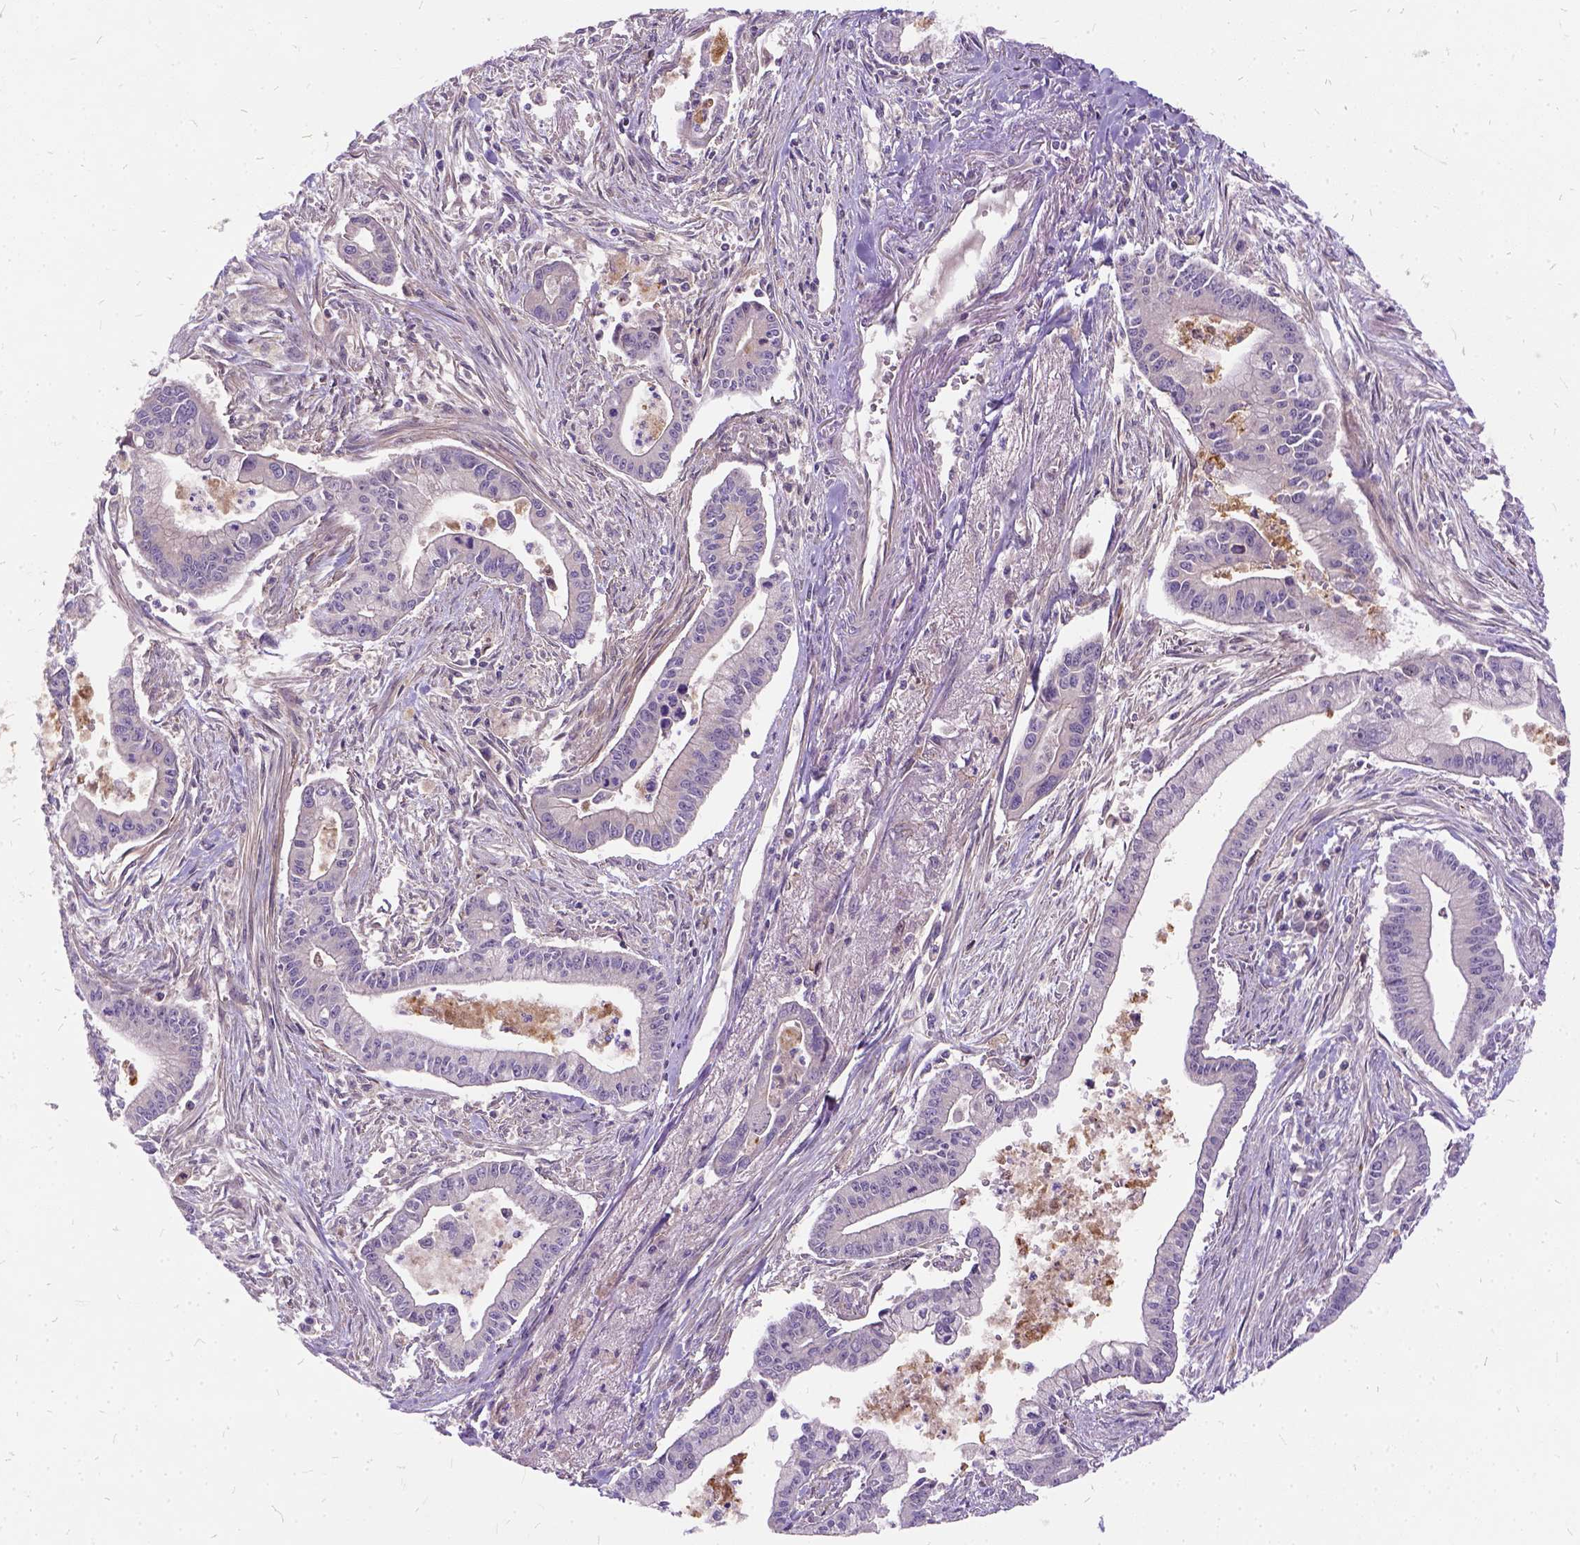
{"staining": {"intensity": "negative", "quantity": "none", "location": "none"}, "tissue": "pancreatic cancer", "cell_type": "Tumor cells", "image_type": "cancer", "snomed": [{"axis": "morphology", "description": "Adenocarcinoma, NOS"}, {"axis": "topography", "description": "Pancreas"}], "caption": "Human adenocarcinoma (pancreatic) stained for a protein using immunohistochemistry reveals no positivity in tumor cells.", "gene": "ILRUN", "patient": {"sex": "female", "age": 65}}